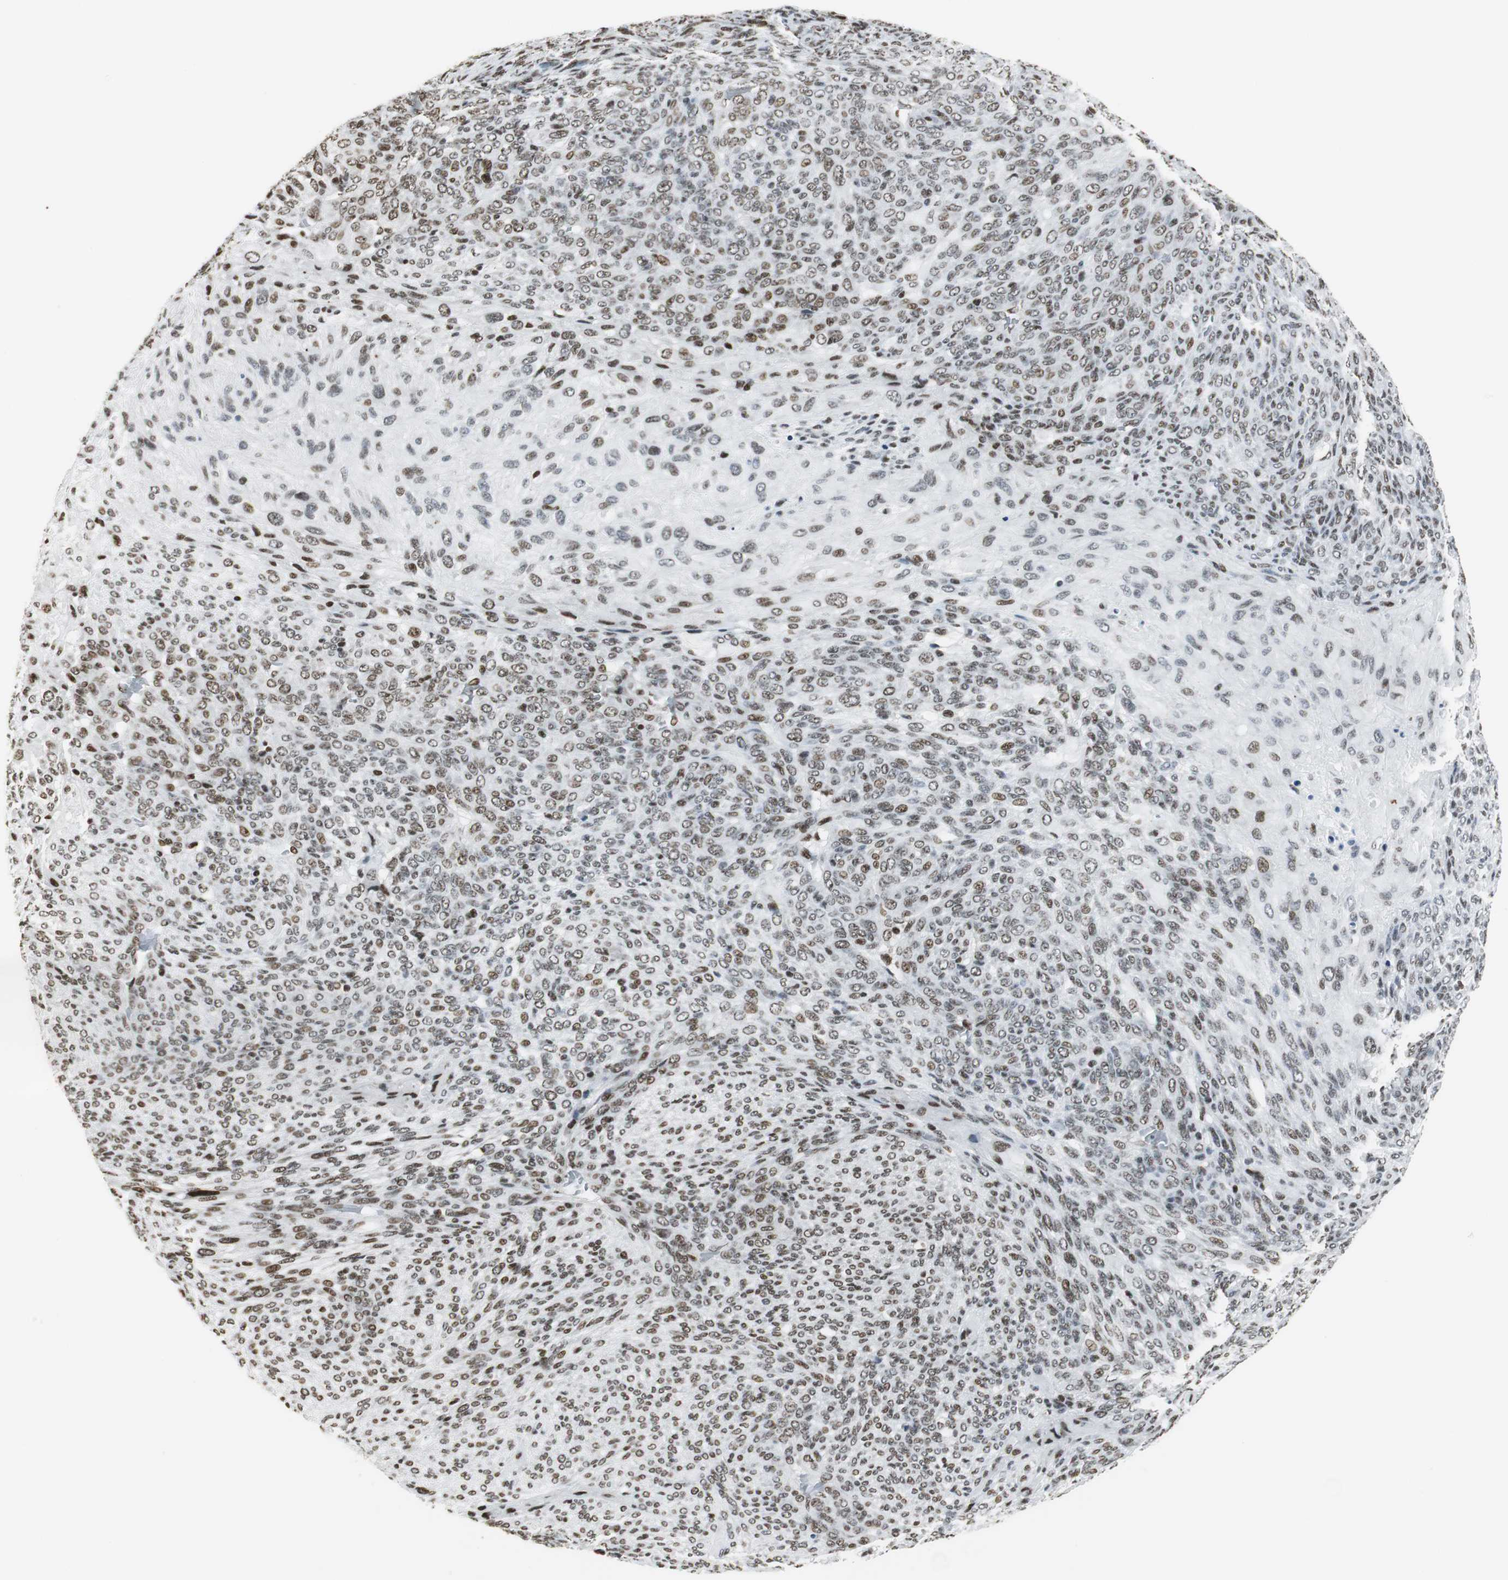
{"staining": {"intensity": "weak", "quantity": "25%-75%", "location": "nuclear"}, "tissue": "glioma", "cell_type": "Tumor cells", "image_type": "cancer", "snomed": [{"axis": "morphology", "description": "Glioma, malignant, High grade"}, {"axis": "topography", "description": "Cerebral cortex"}], "caption": "Protein positivity by immunohistochemistry (IHC) reveals weak nuclear expression in approximately 25%-75% of tumor cells in glioma. The staining was performed using DAB to visualize the protein expression in brown, while the nuclei were stained in blue with hematoxylin (Magnification: 20x).", "gene": "RBBP4", "patient": {"sex": "female", "age": 55}}